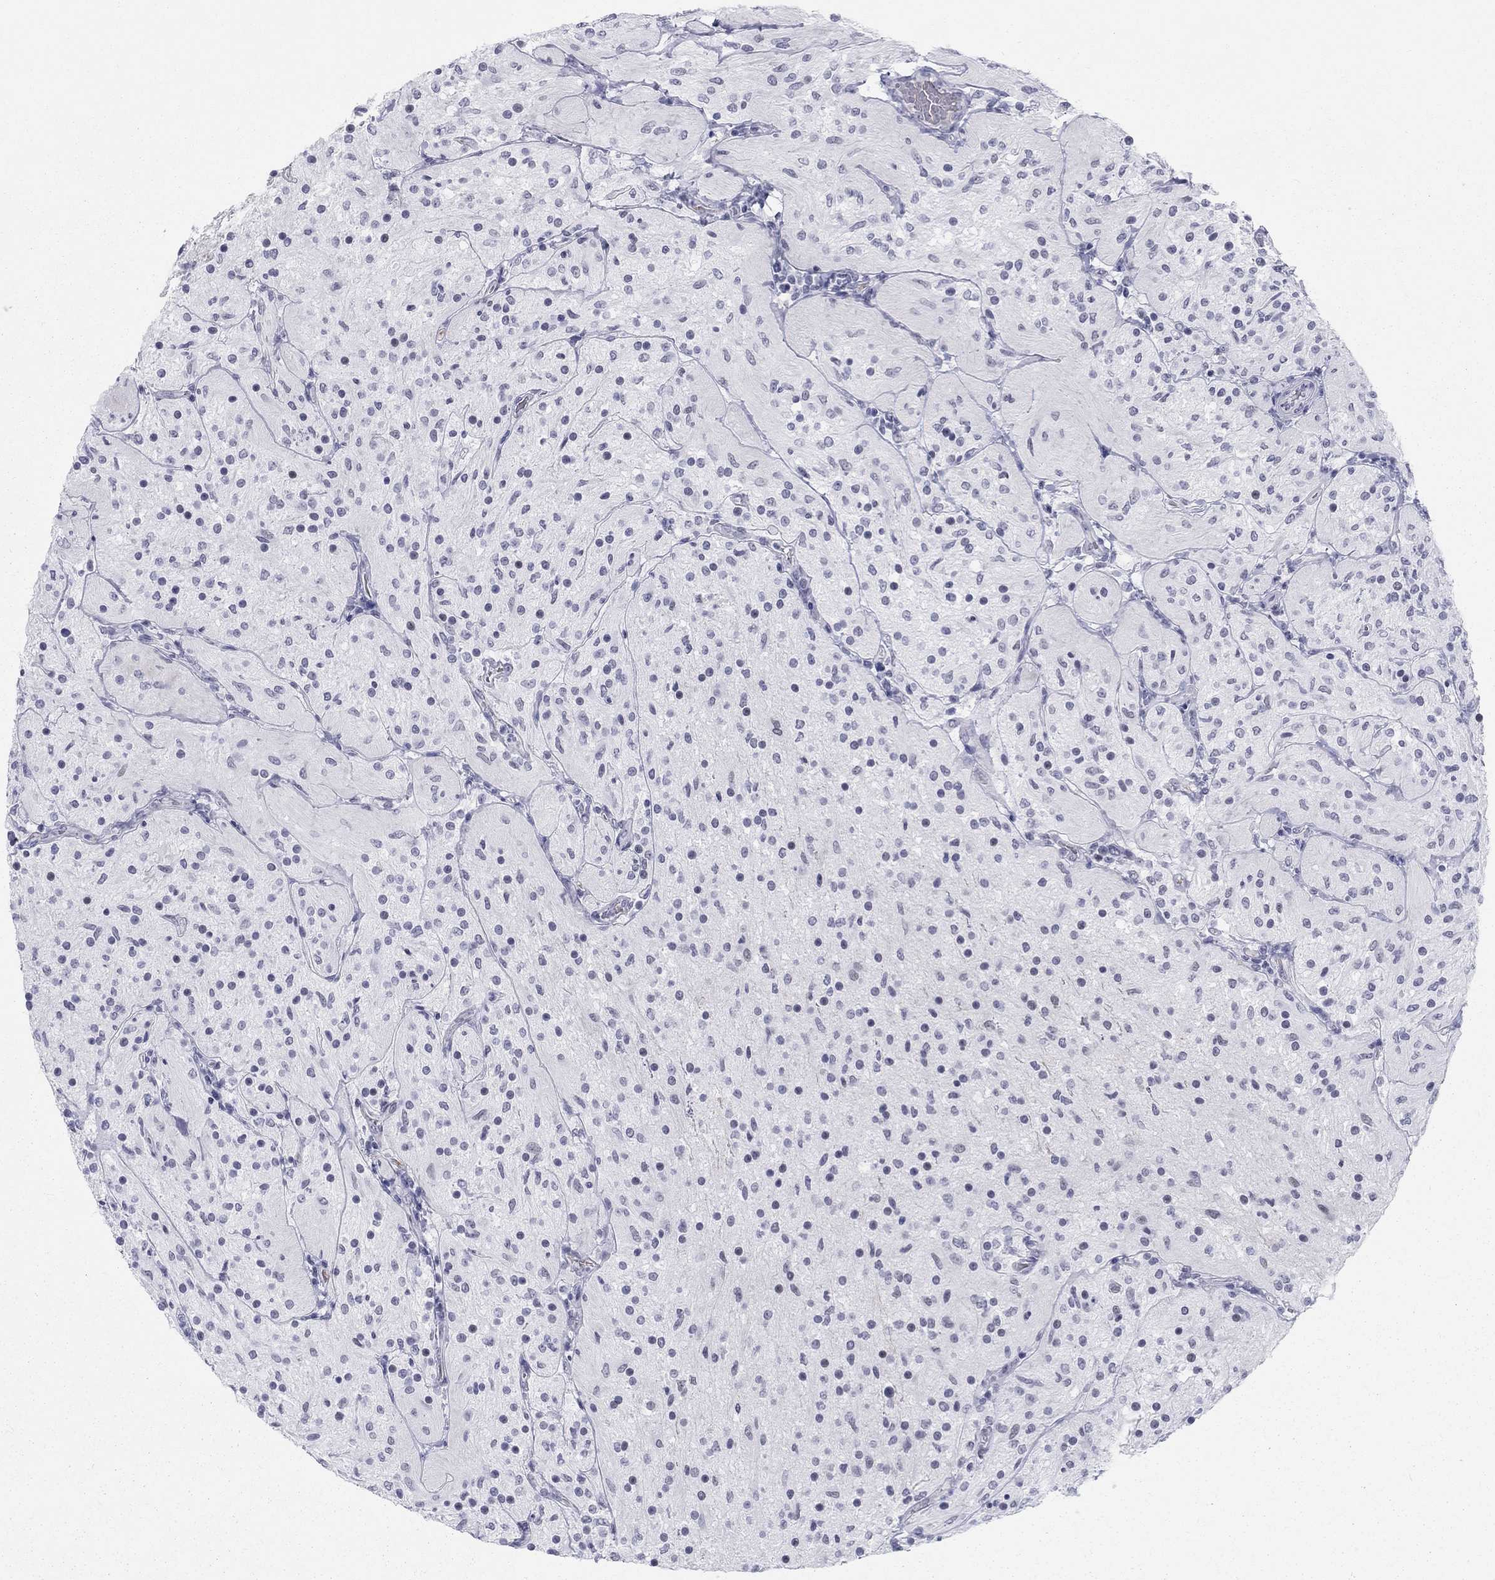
{"staining": {"intensity": "negative", "quantity": "none", "location": "none"}, "tissue": "glioma", "cell_type": "Tumor cells", "image_type": "cancer", "snomed": [{"axis": "morphology", "description": "Glioma, malignant, Low grade"}, {"axis": "topography", "description": "Brain"}], "caption": "The immunohistochemistry (IHC) image has no significant expression in tumor cells of glioma tissue. (Immunohistochemistry (ihc), brightfield microscopy, high magnification).", "gene": "DMTN", "patient": {"sex": "male", "age": 3}}